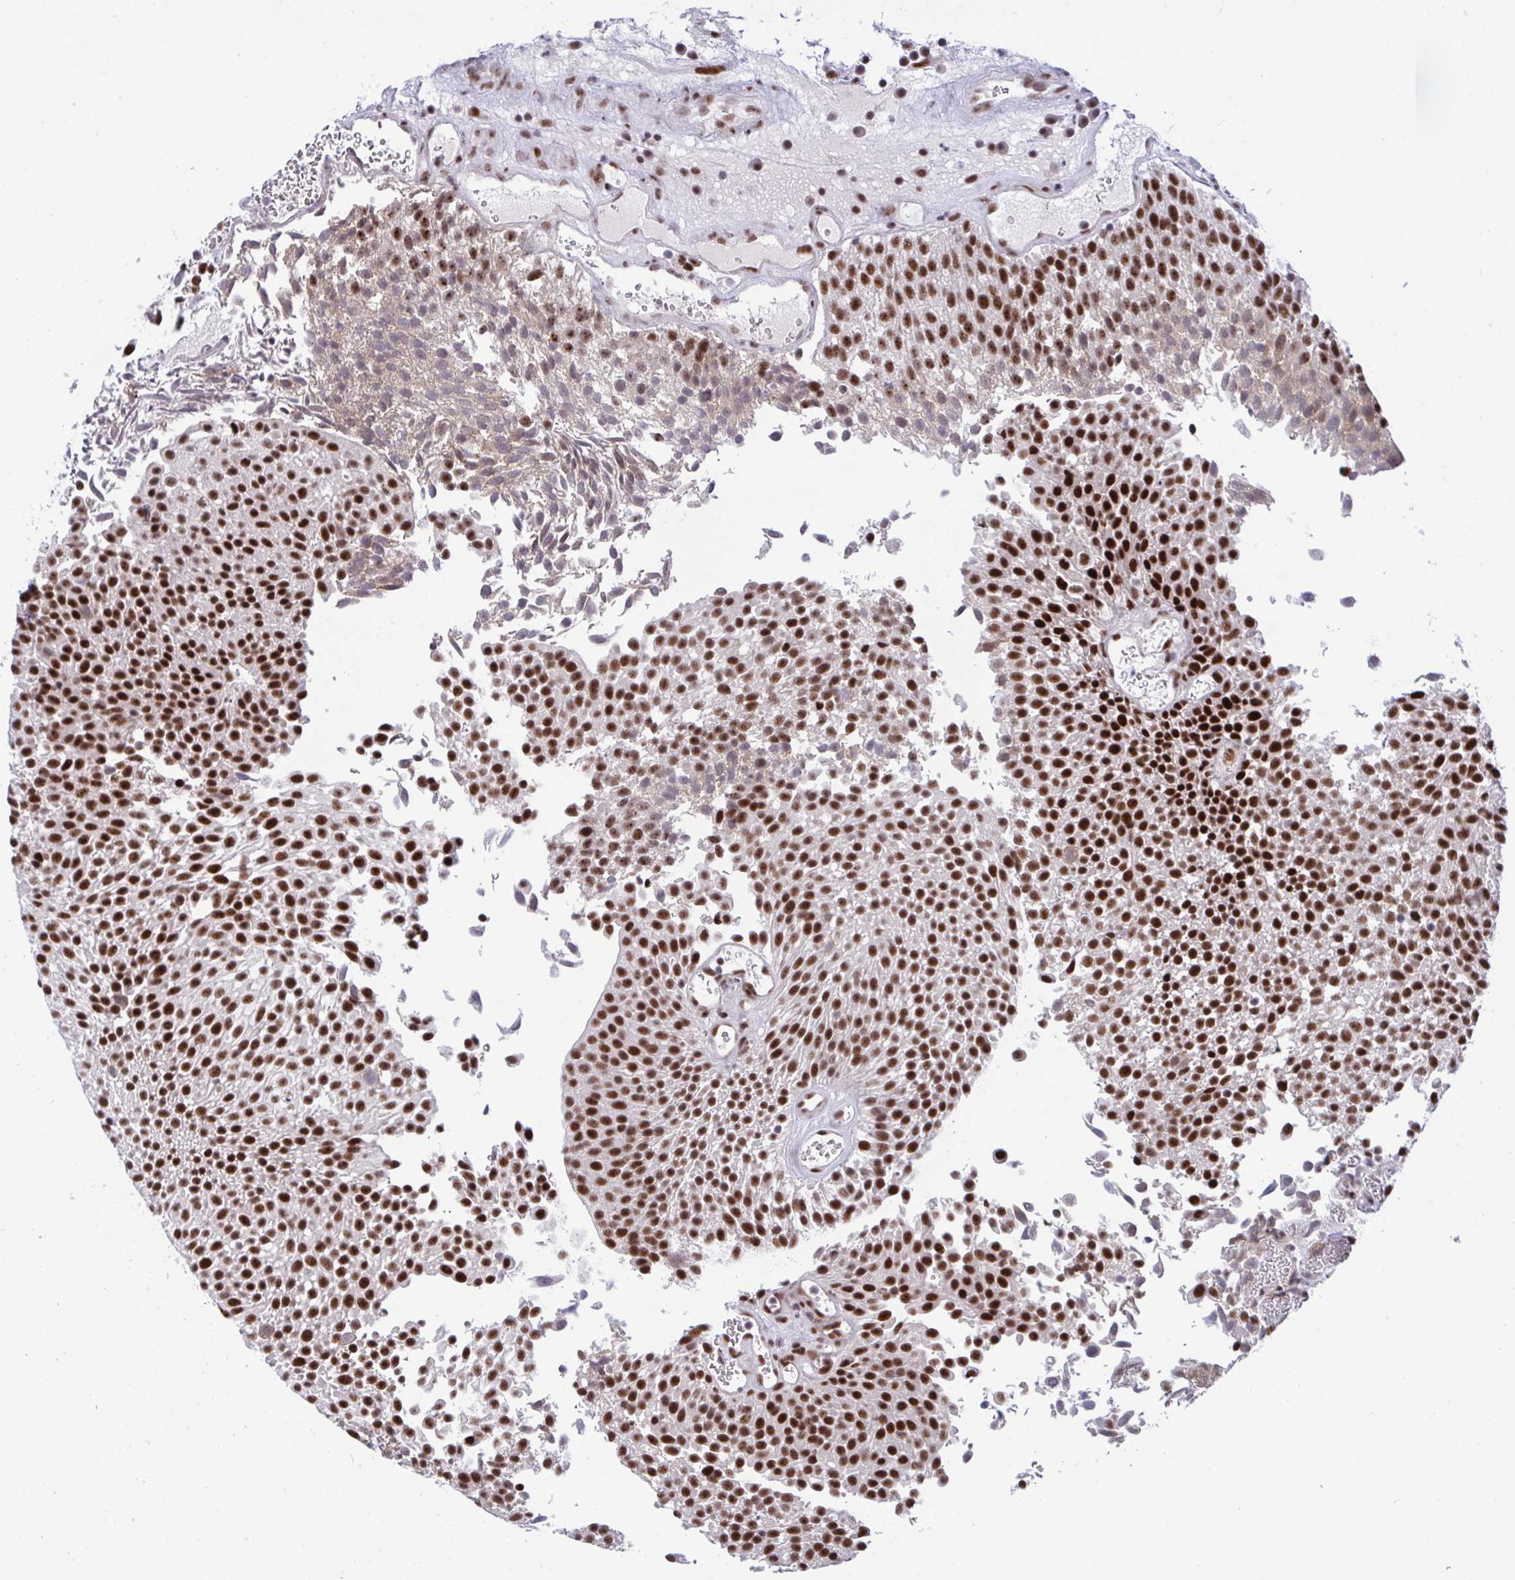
{"staining": {"intensity": "strong", "quantity": ">75%", "location": "nuclear"}, "tissue": "urothelial cancer", "cell_type": "Tumor cells", "image_type": "cancer", "snomed": [{"axis": "morphology", "description": "Urothelial carcinoma, Low grade"}, {"axis": "topography", "description": "Urinary bladder"}], "caption": "Human low-grade urothelial carcinoma stained with a protein marker reveals strong staining in tumor cells.", "gene": "WBP11", "patient": {"sex": "female", "age": 79}}